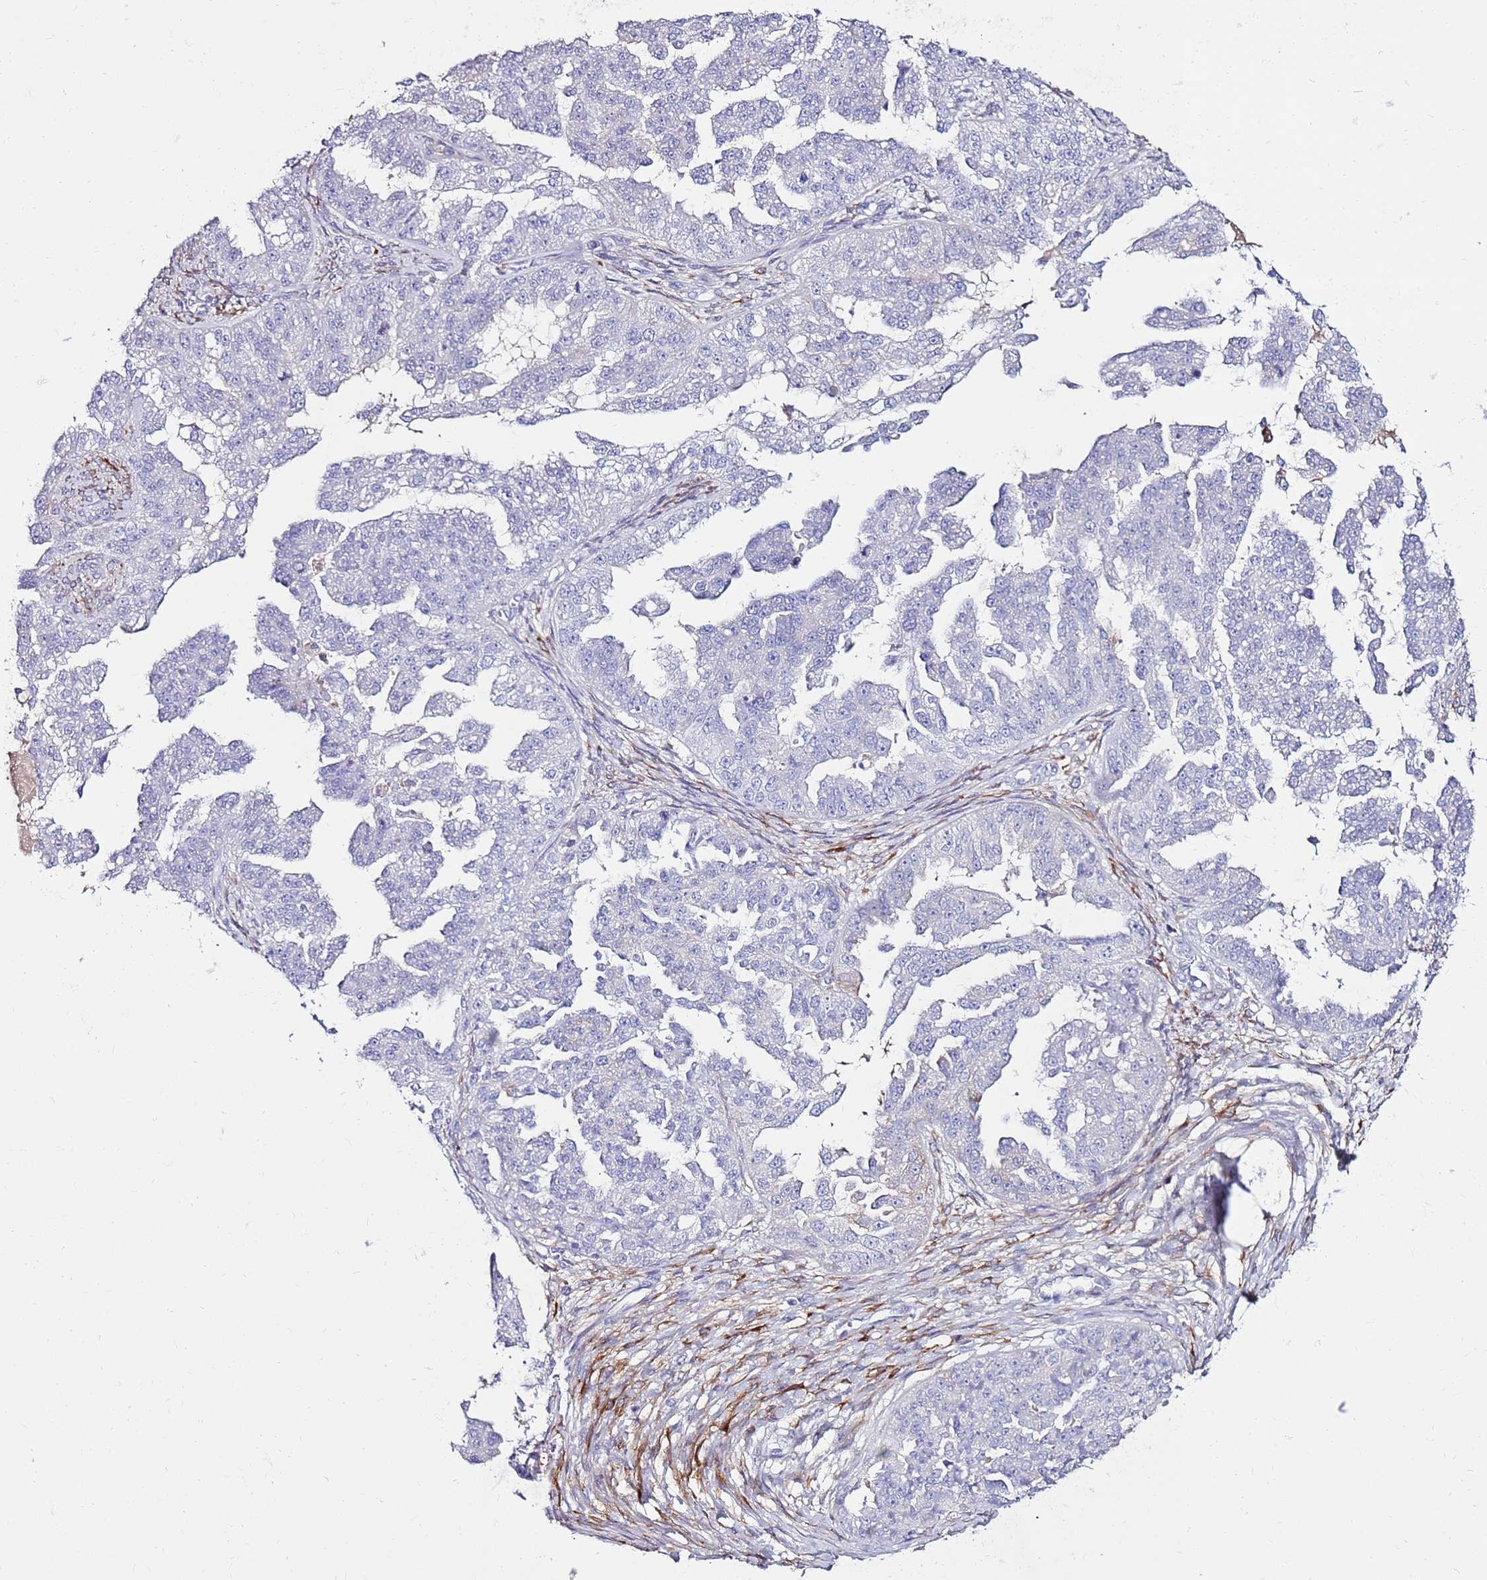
{"staining": {"intensity": "negative", "quantity": "none", "location": "none"}, "tissue": "ovarian cancer", "cell_type": "Tumor cells", "image_type": "cancer", "snomed": [{"axis": "morphology", "description": "Cystadenocarcinoma, serous, NOS"}, {"axis": "topography", "description": "Ovary"}], "caption": "Ovarian cancer stained for a protein using immunohistochemistry exhibits no expression tumor cells.", "gene": "EVPLL", "patient": {"sex": "female", "age": 58}}